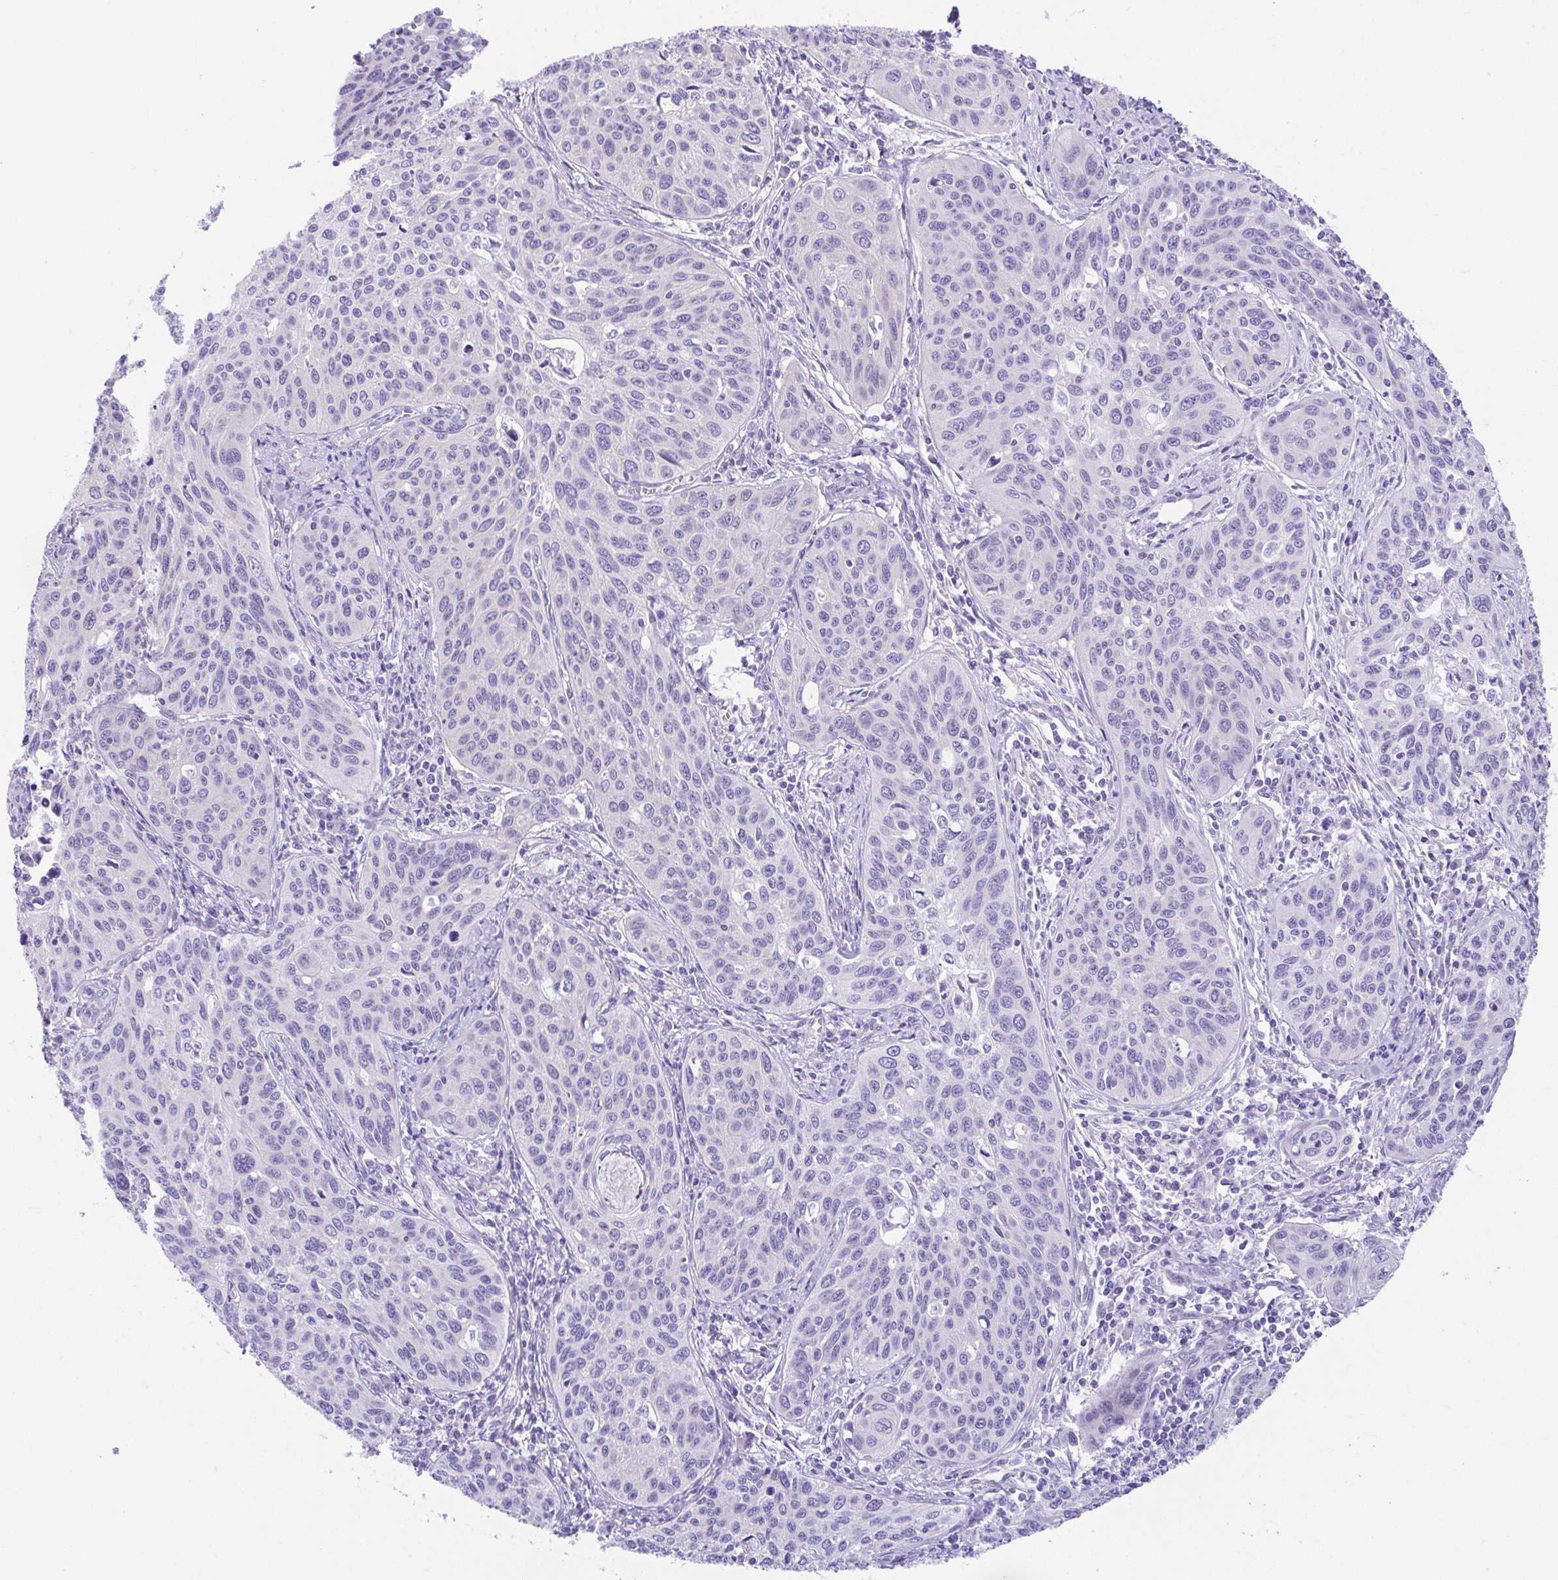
{"staining": {"intensity": "negative", "quantity": "none", "location": "none"}, "tissue": "cervical cancer", "cell_type": "Tumor cells", "image_type": "cancer", "snomed": [{"axis": "morphology", "description": "Squamous cell carcinoma, NOS"}, {"axis": "topography", "description": "Cervix"}], "caption": "The immunohistochemistry histopathology image has no significant positivity in tumor cells of cervical cancer (squamous cell carcinoma) tissue.", "gene": "LUZP4", "patient": {"sex": "female", "age": 31}}